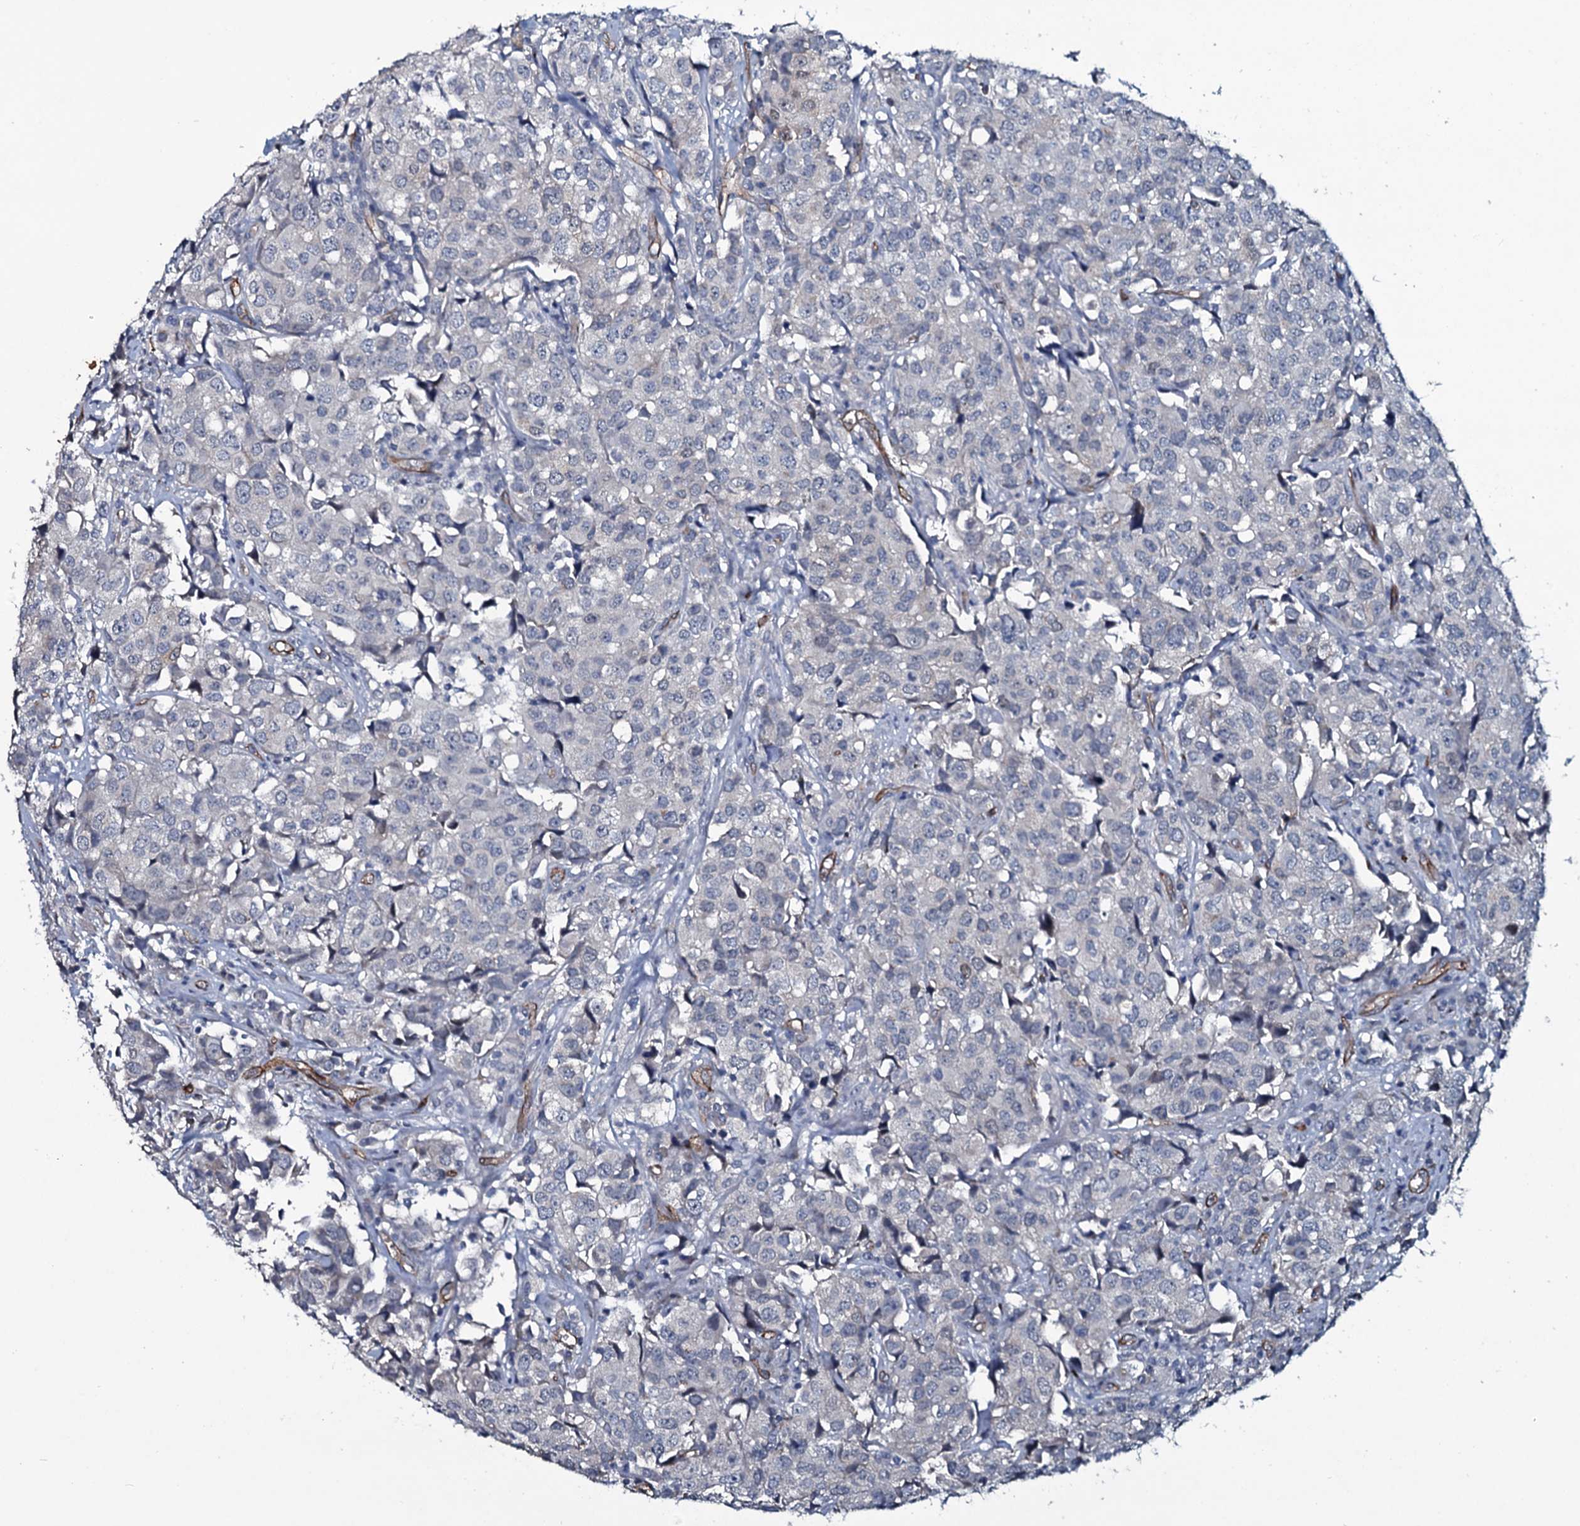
{"staining": {"intensity": "negative", "quantity": "none", "location": "none"}, "tissue": "urothelial cancer", "cell_type": "Tumor cells", "image_type": "cancer", "snomed": [{"axis": "morphology", "description": "Urothelial carcinoma, High grade"}, {"axis": "topography", "description": "Urinary bladder"}], "caption": "Urothelial carcinoma (high-grade) was stained to show a protein in brown. There is no significant staining in tumor cells.", "gene": "CLEC14A", "patient": {"sex": "female", "age": 75}}